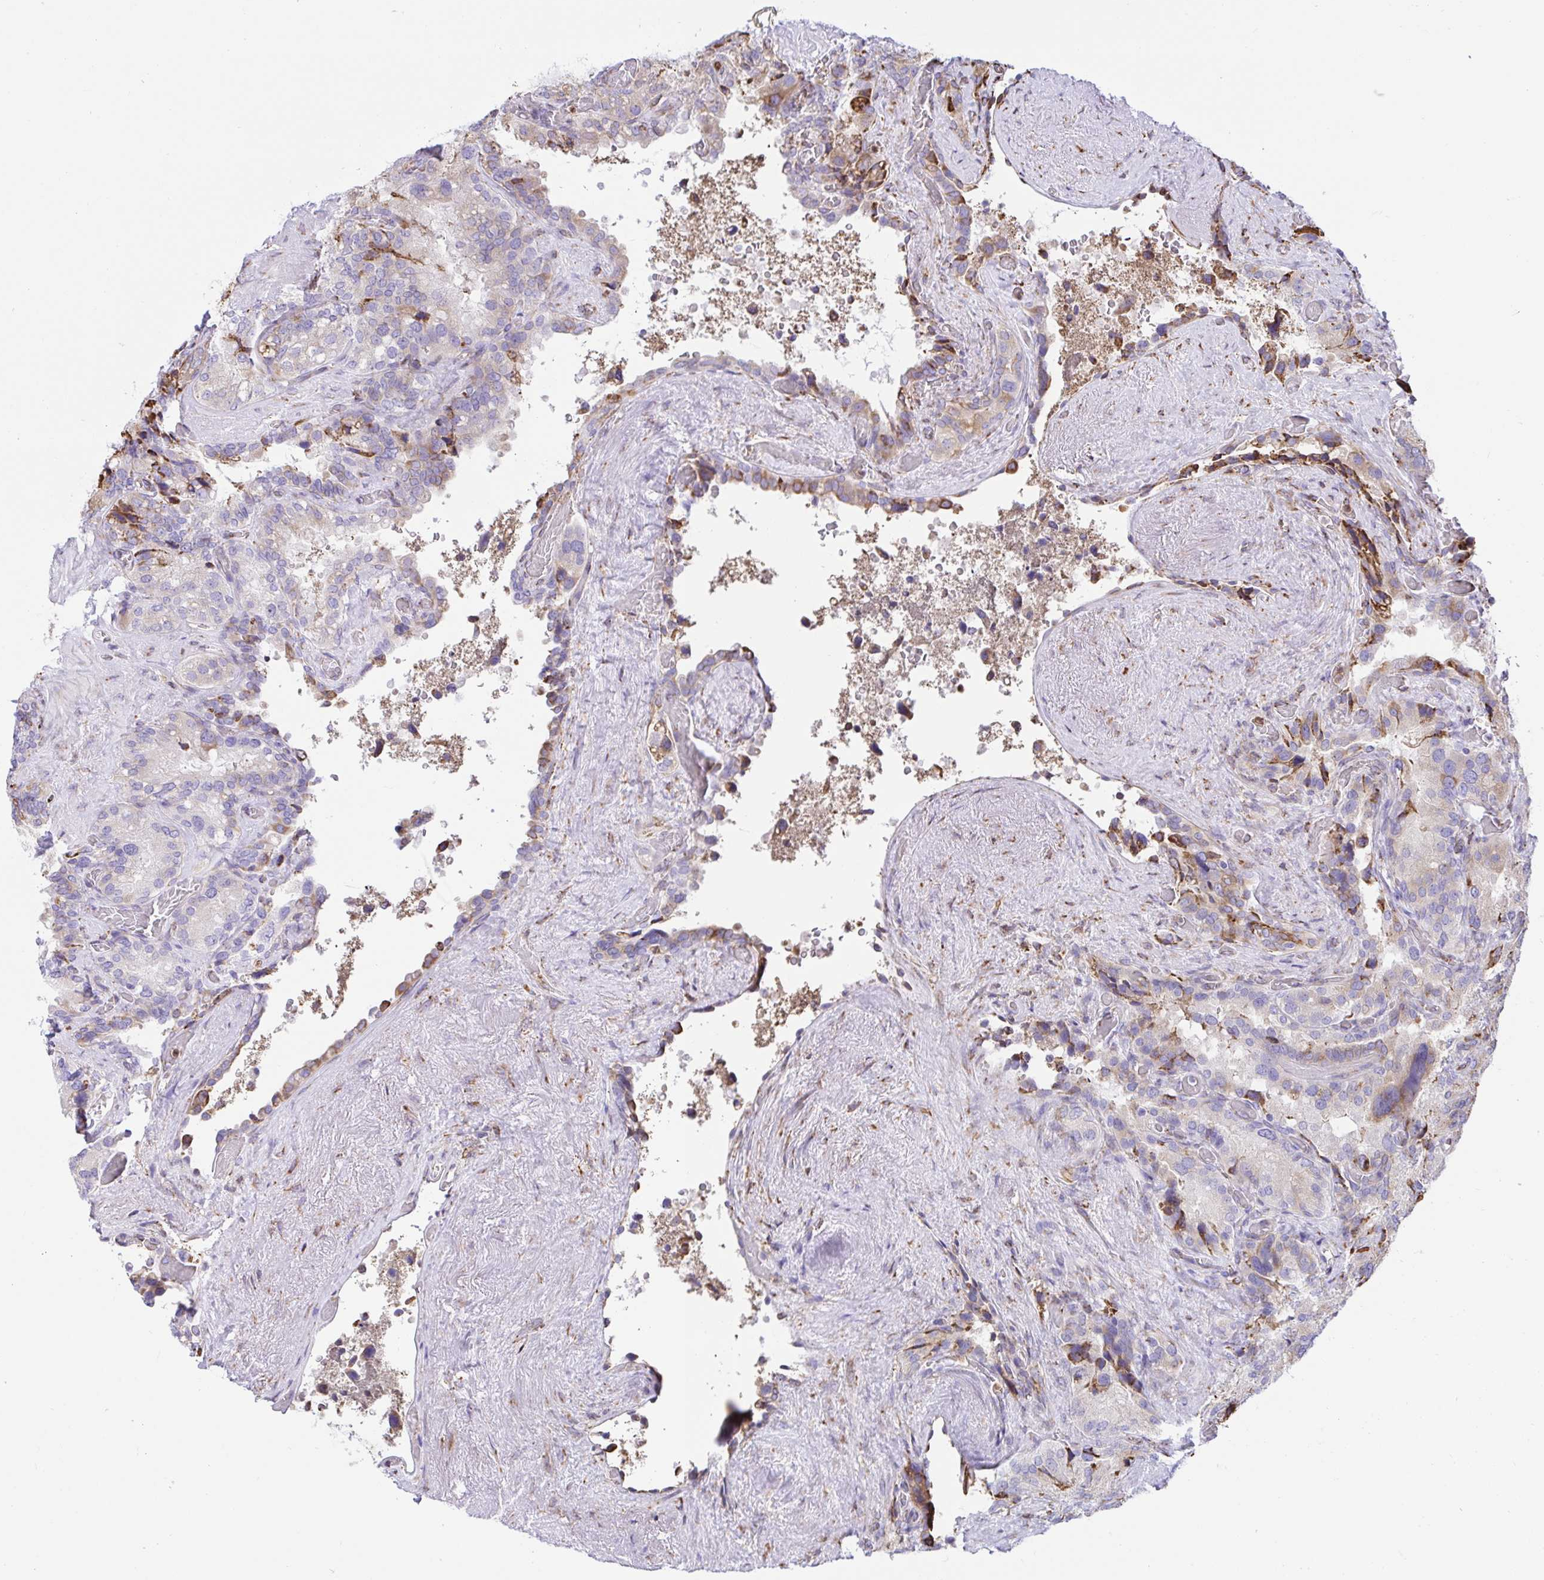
{"staining": {"intensity": "moderate", "quantity": "<25%", "location": "cytoplasmic/membranous"}, "tissue": "seminal vesicle", "cell_type": "Glandular cells", "image_type": "normal", "snomed": [{"axis": "morphology", "description": "Normal tissue, NOS"}, {"axis": "topography", "description": "Seminal veicle"}], "caption": "High-magnification brightfield microscopy of benign seminal vesicle stained with DAB (3,3'-diaminobenzidine) (brown) and counterstained with hematoxylin (blue). glandular cells exhibit moderate cytoplasmic/membranous expression is seen in about<25% of cells. (Stains: DAB (3,3'-diaminobenzidine) in brown, nuclei in blue, Microscopy: brightfield microscopy at high magnification).", "gene": "CLGN", "patient": {"sex": "male", "age": 60}}